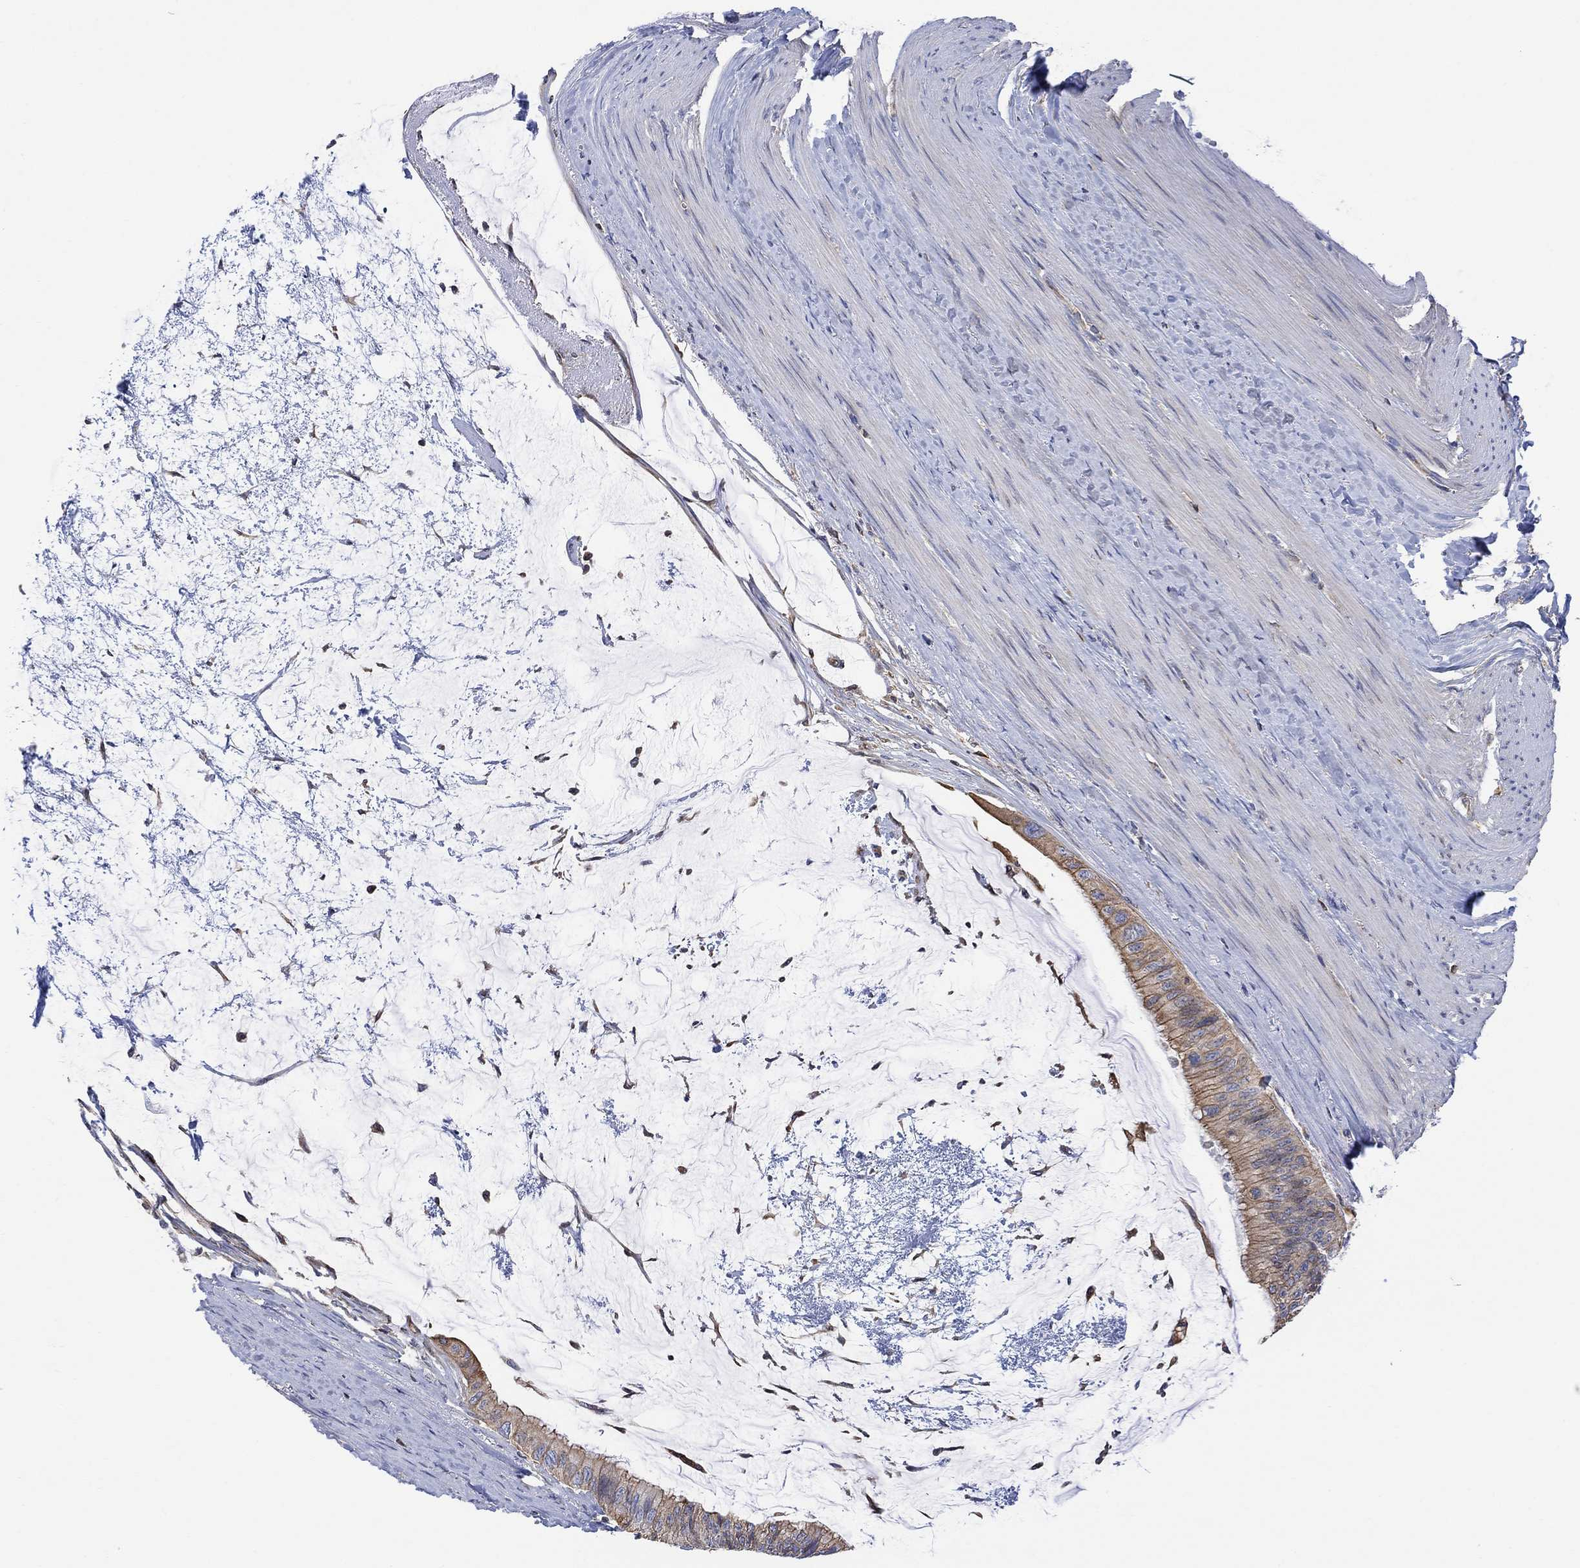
{"staining": {"intensity": "moderate", "quantity": "<25%", "location": "cytoplasmic/membranous"}, "tissue": "colorectal cancer", "cell_type": "Tumor cells", "image_type": "cancer", "snomed": [{"axis": "morphology", "description": "Normal tissue, NOS"}, {"axis": "morphology", "description": "Adenocarcinoma, NOS"}, {"axis": "topography", "description": "Colon"}], "caption": "Moderate cytoplasmic/membranous protein positivity is seen in about <25% of tumor cells in adenocarcinoma (colorectal).", "gene": "GBP5", "patient": {"sex": "male", "age": 65}}